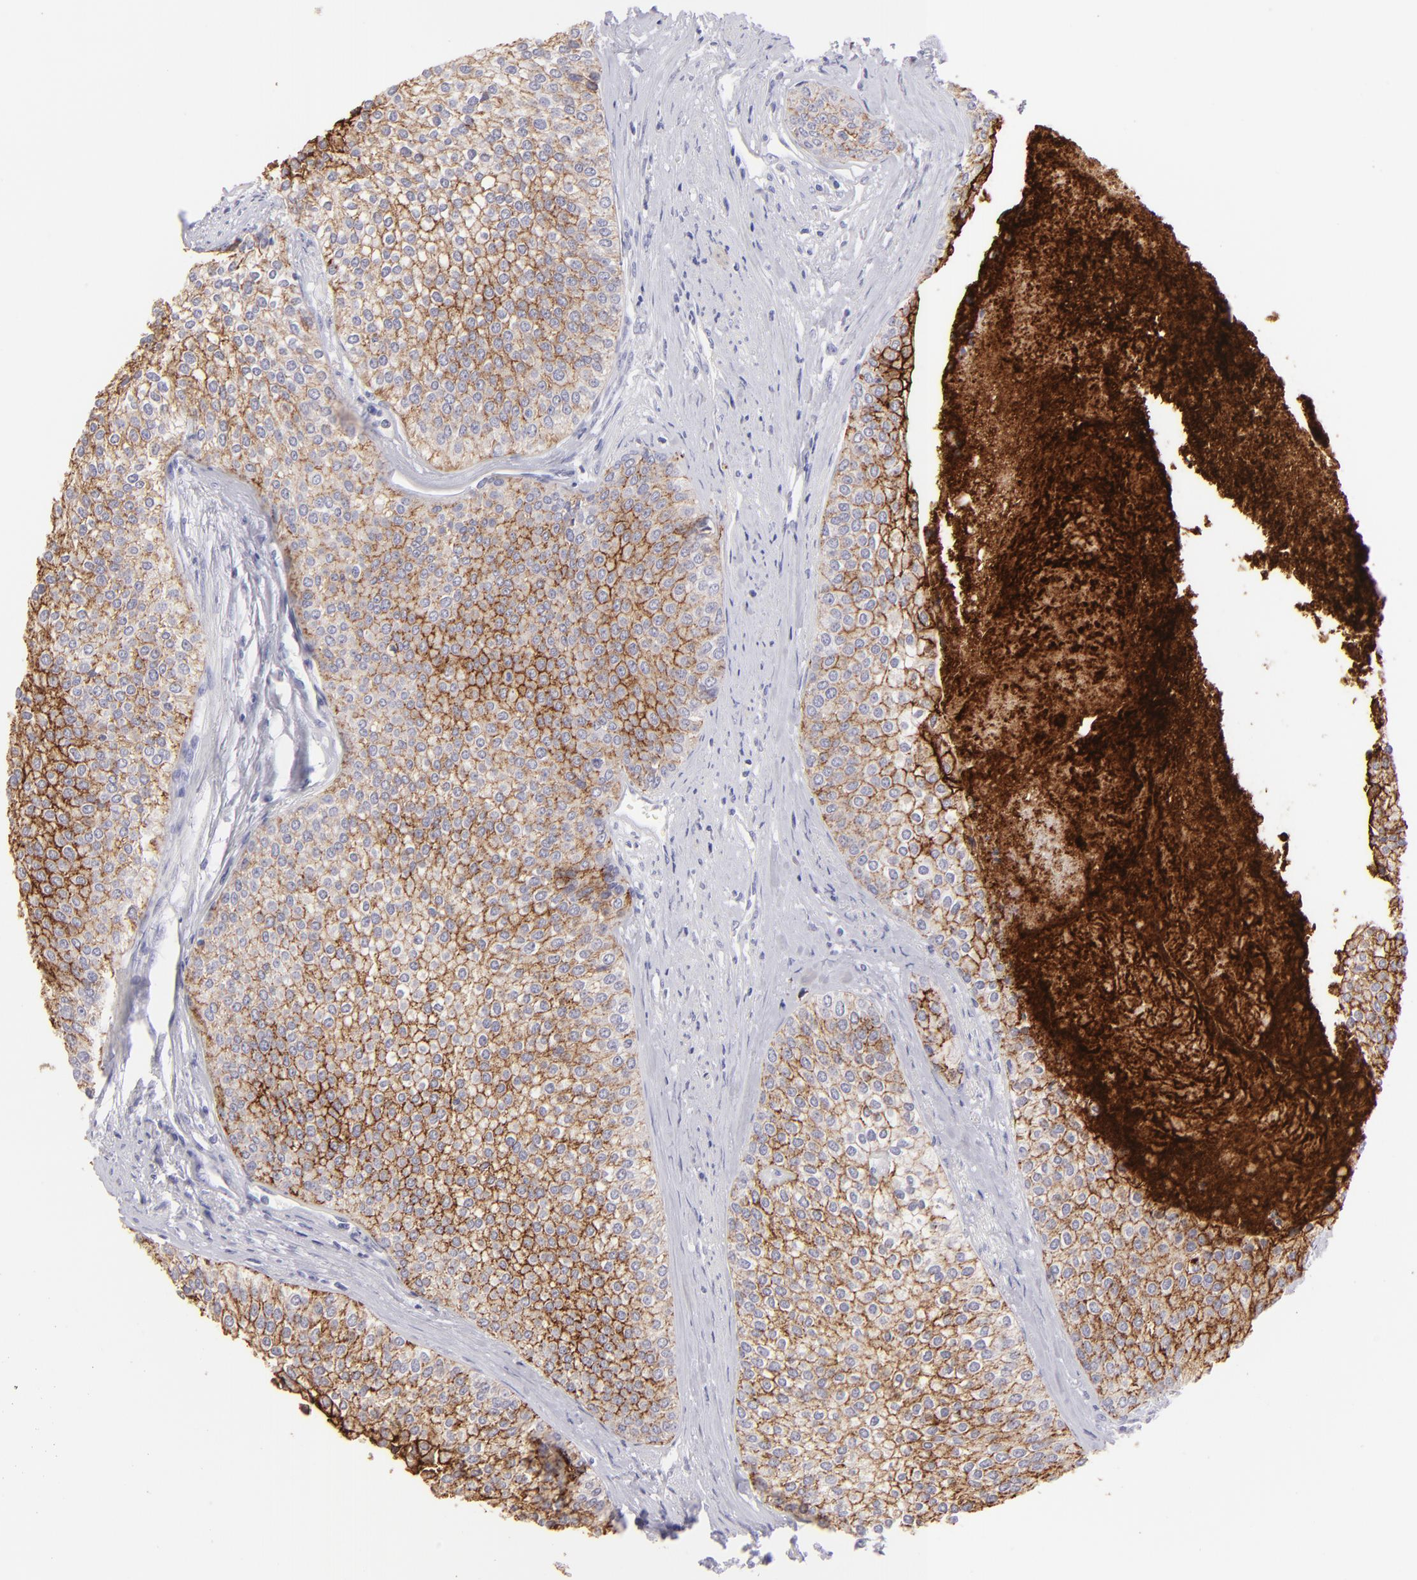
{"staining": {"intensity": "strong", "quantity": ">75%", "location": "cytoplasmic/membranous"}, "tissue": "urothelial cancer", "cell_type": "Tumor cells", "image_type": "cancer", "snomed": [{"axis": "morphology", "description": "Urothelial carcinoma, Low grade"}, {"axis": "topography", "description": "Urinary bladder"}], "caption": "Brown immunohistochemical staining in urothelial carcinoma (low-grade) demonstrates strong cytoplasmic/membranous expression in about >75% of tumor cells.", "gene": "CLDN4", "patient": {"sex": "female", "age": 73}}